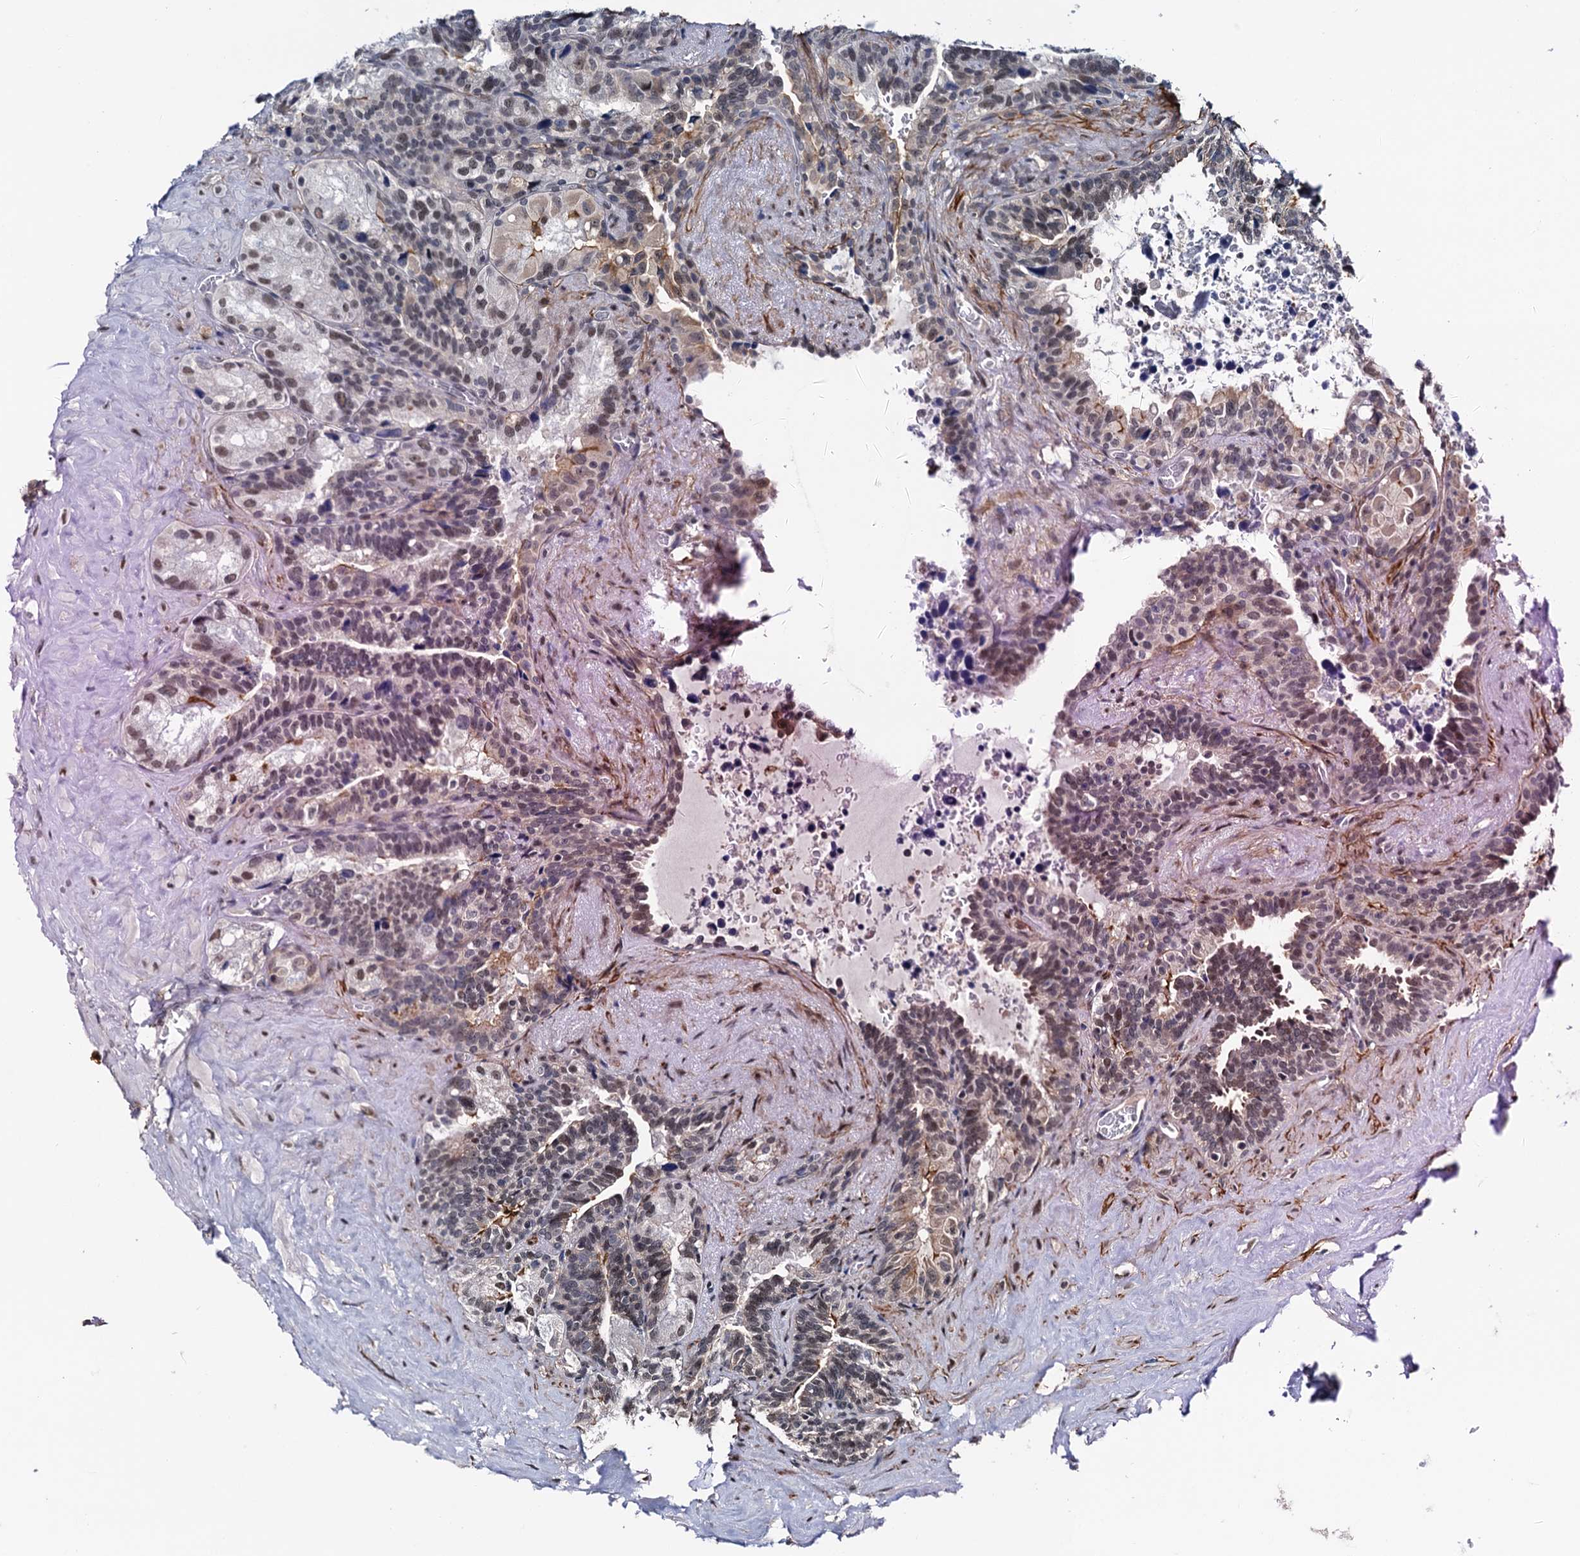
{"staining": {"intensity": "moderate", "quantity": ">75%", "location": "nuclear"}, "tissue": "seminal vesicle", "cell_type": "Glandular cells", "image_type": "normal", "snomed": [{"axis": "morphology", "description": "Normal tissue, NOS"}, {"axis": "topography", "description": "Seminal veicle"}], "caption": "A histopathology image of human seminal vesicle stained for a protein displays moderate nuclear brown staining in glandular cells. Using DAB (brown) and hematoxylin (blue) stains, captured at high magnification using brightfield microscopy.", "gene": "SAE1", "patient": {"sex": "male", "age": 68}}